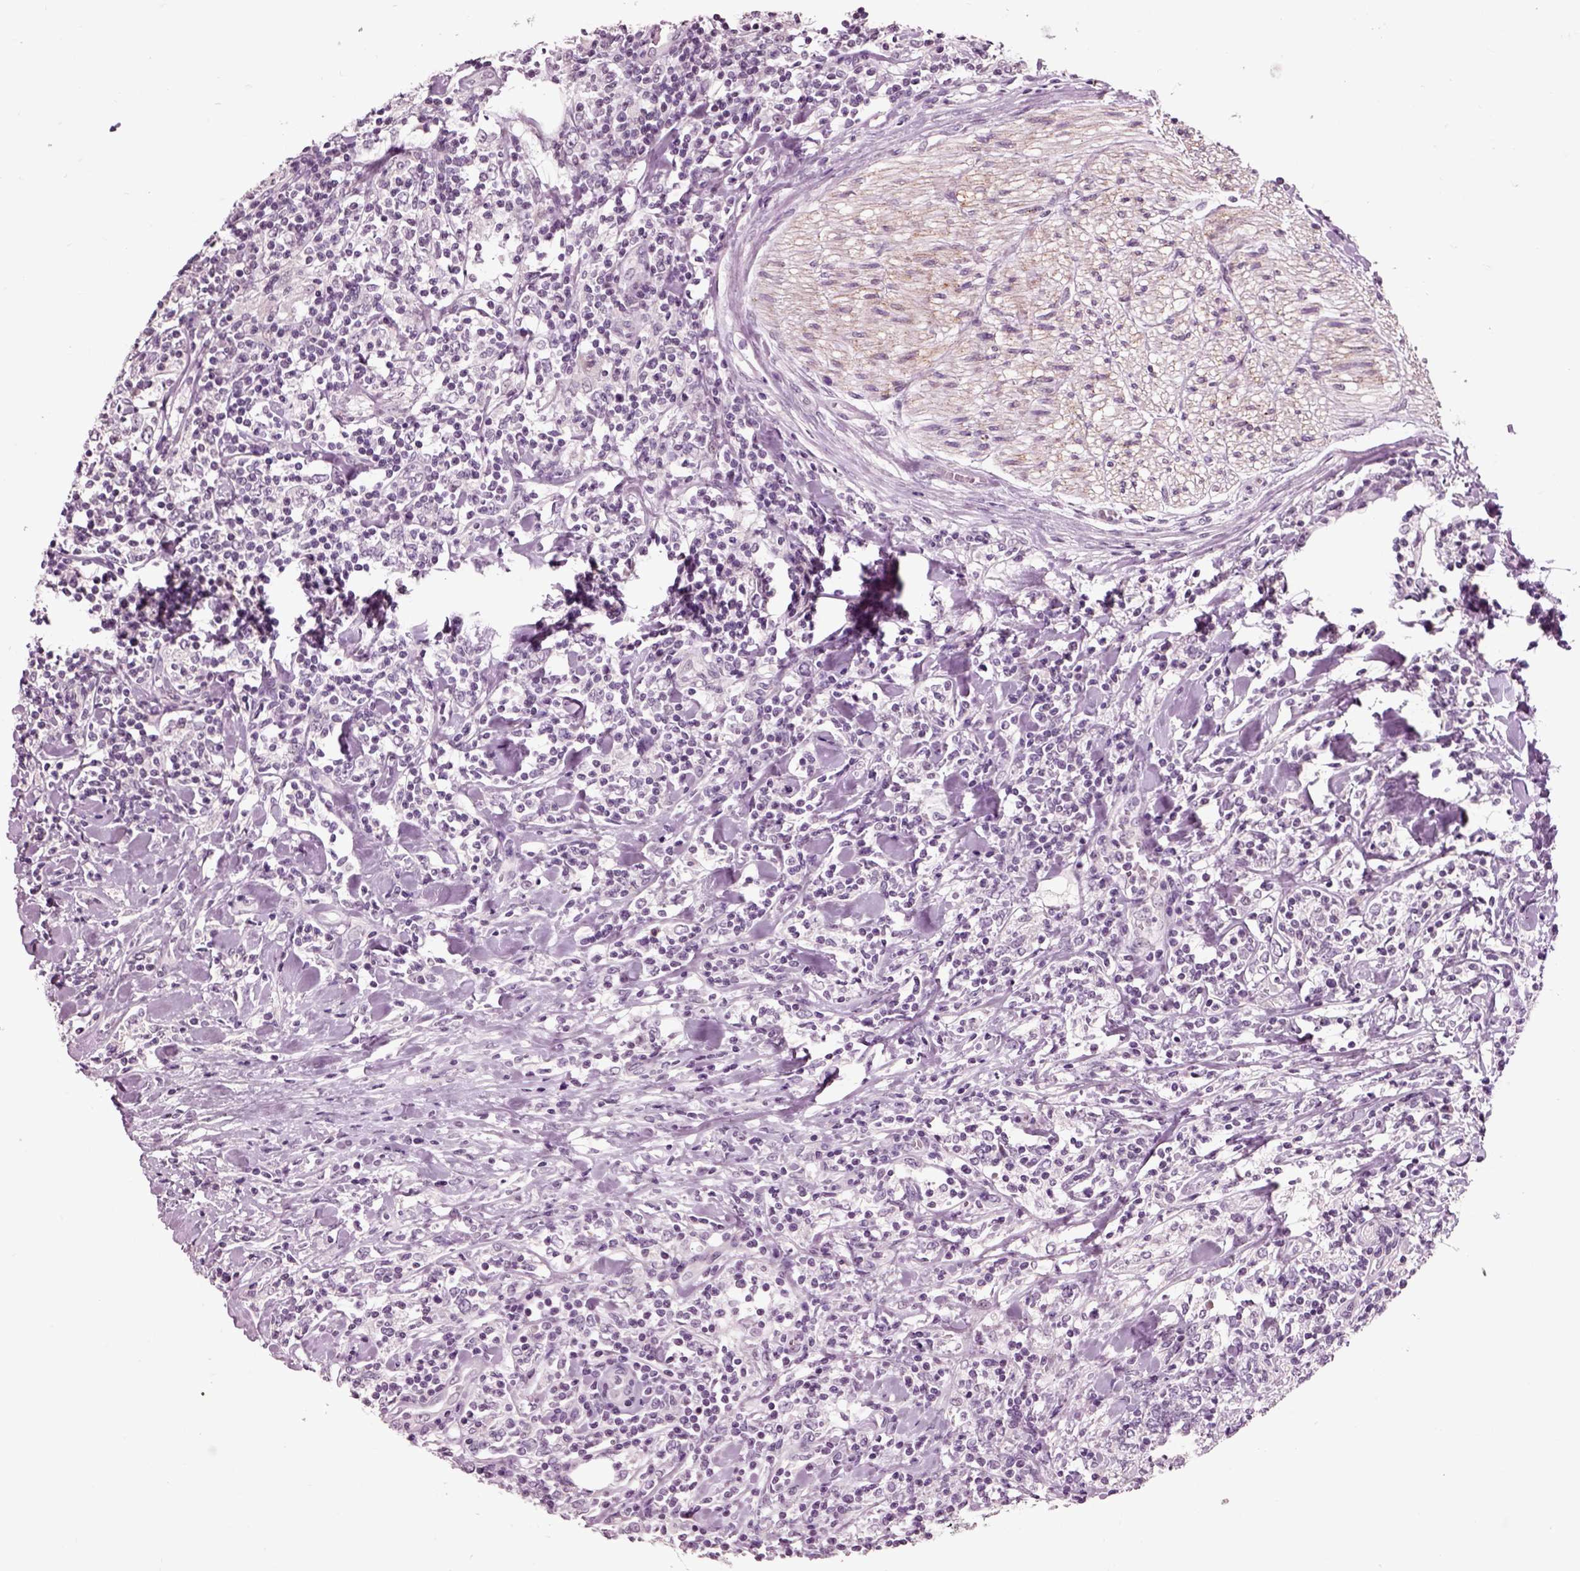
{"staining": {"intensity": "negative", "quantity": "none", "location": "none"}, "tissue": "lymphoma", "cell_type": "Tumor cells", "image_type": "cancer", "snomed": [{"axis": "morphology", "description": "Malignant lymphoma, non-Hodgkin's type, High grade"}, {"axis": "topography", "description": "Lymph node"}], "caption": "Tumor cells show no significant protein staining in lymphoma.", "gene": "CHGB", "patient": {"sex": "female", "age": 84}}